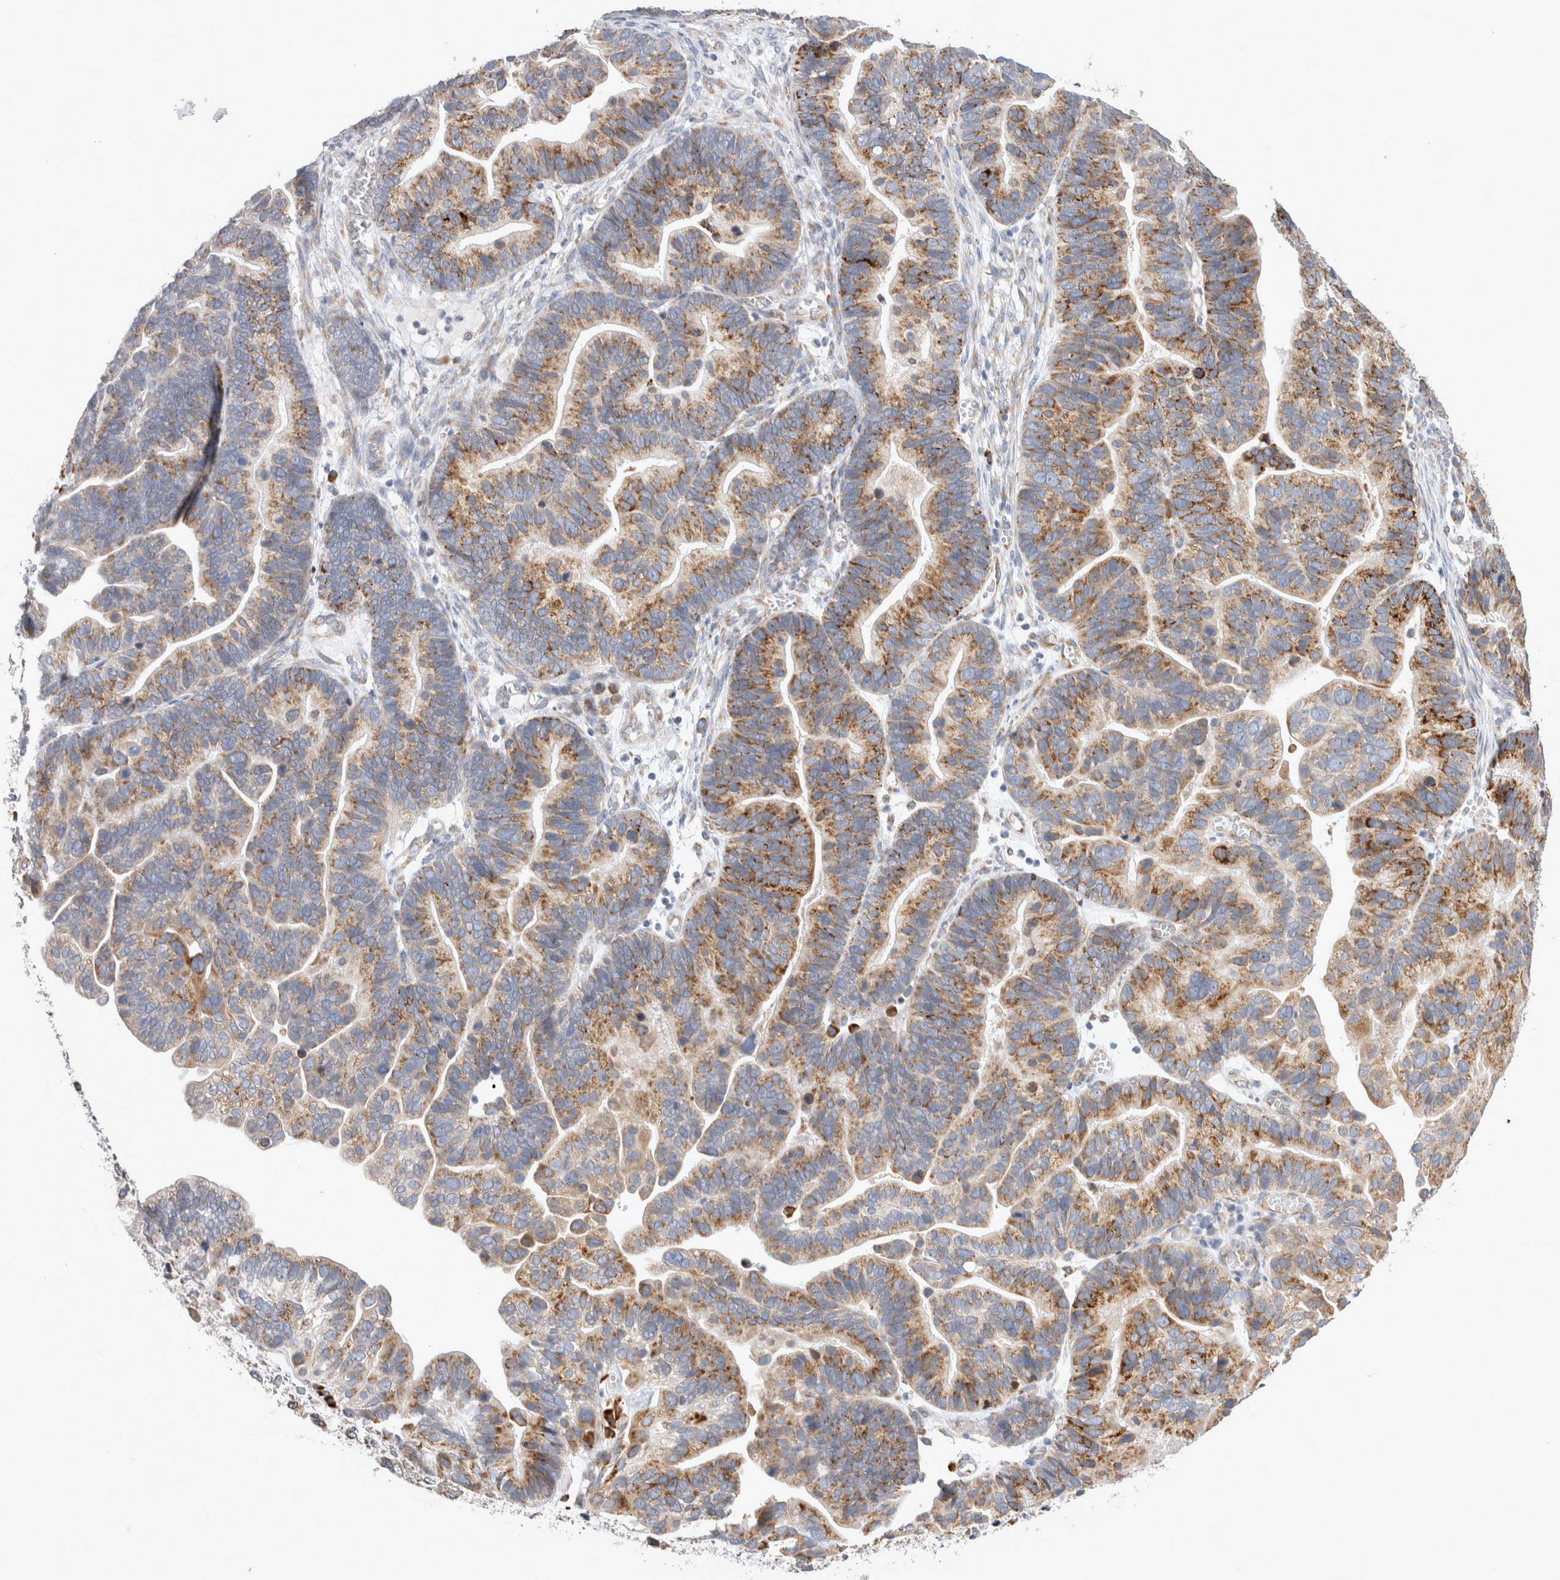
{"staining": {"intensity": "moderate", "quantity": ">75%", "location": "cytoplasmic/membranous"}, "tissue": "ovarian cancer", "cell_type": "Tumor cells", "image_type": "cancer", "snomed": [{"axis": "morphology", "description": "Cystadenocarcinoma, serous, NOS"}, {"axis": "topography", "description": "Ovary"}], "caption": "Immunohistochemical staining of human ovarian cancer (serous cystadenocarcinoma) reveals moderate cytoplasmic/membranous protein expression in about >75% of tumor cells. Using DAB (brown) and hematoxylin (blue) stains, captured at high magnification using brightfield microscopy.", "gene": "RPN2", "patient": {"sex": "female", "age": 56}}